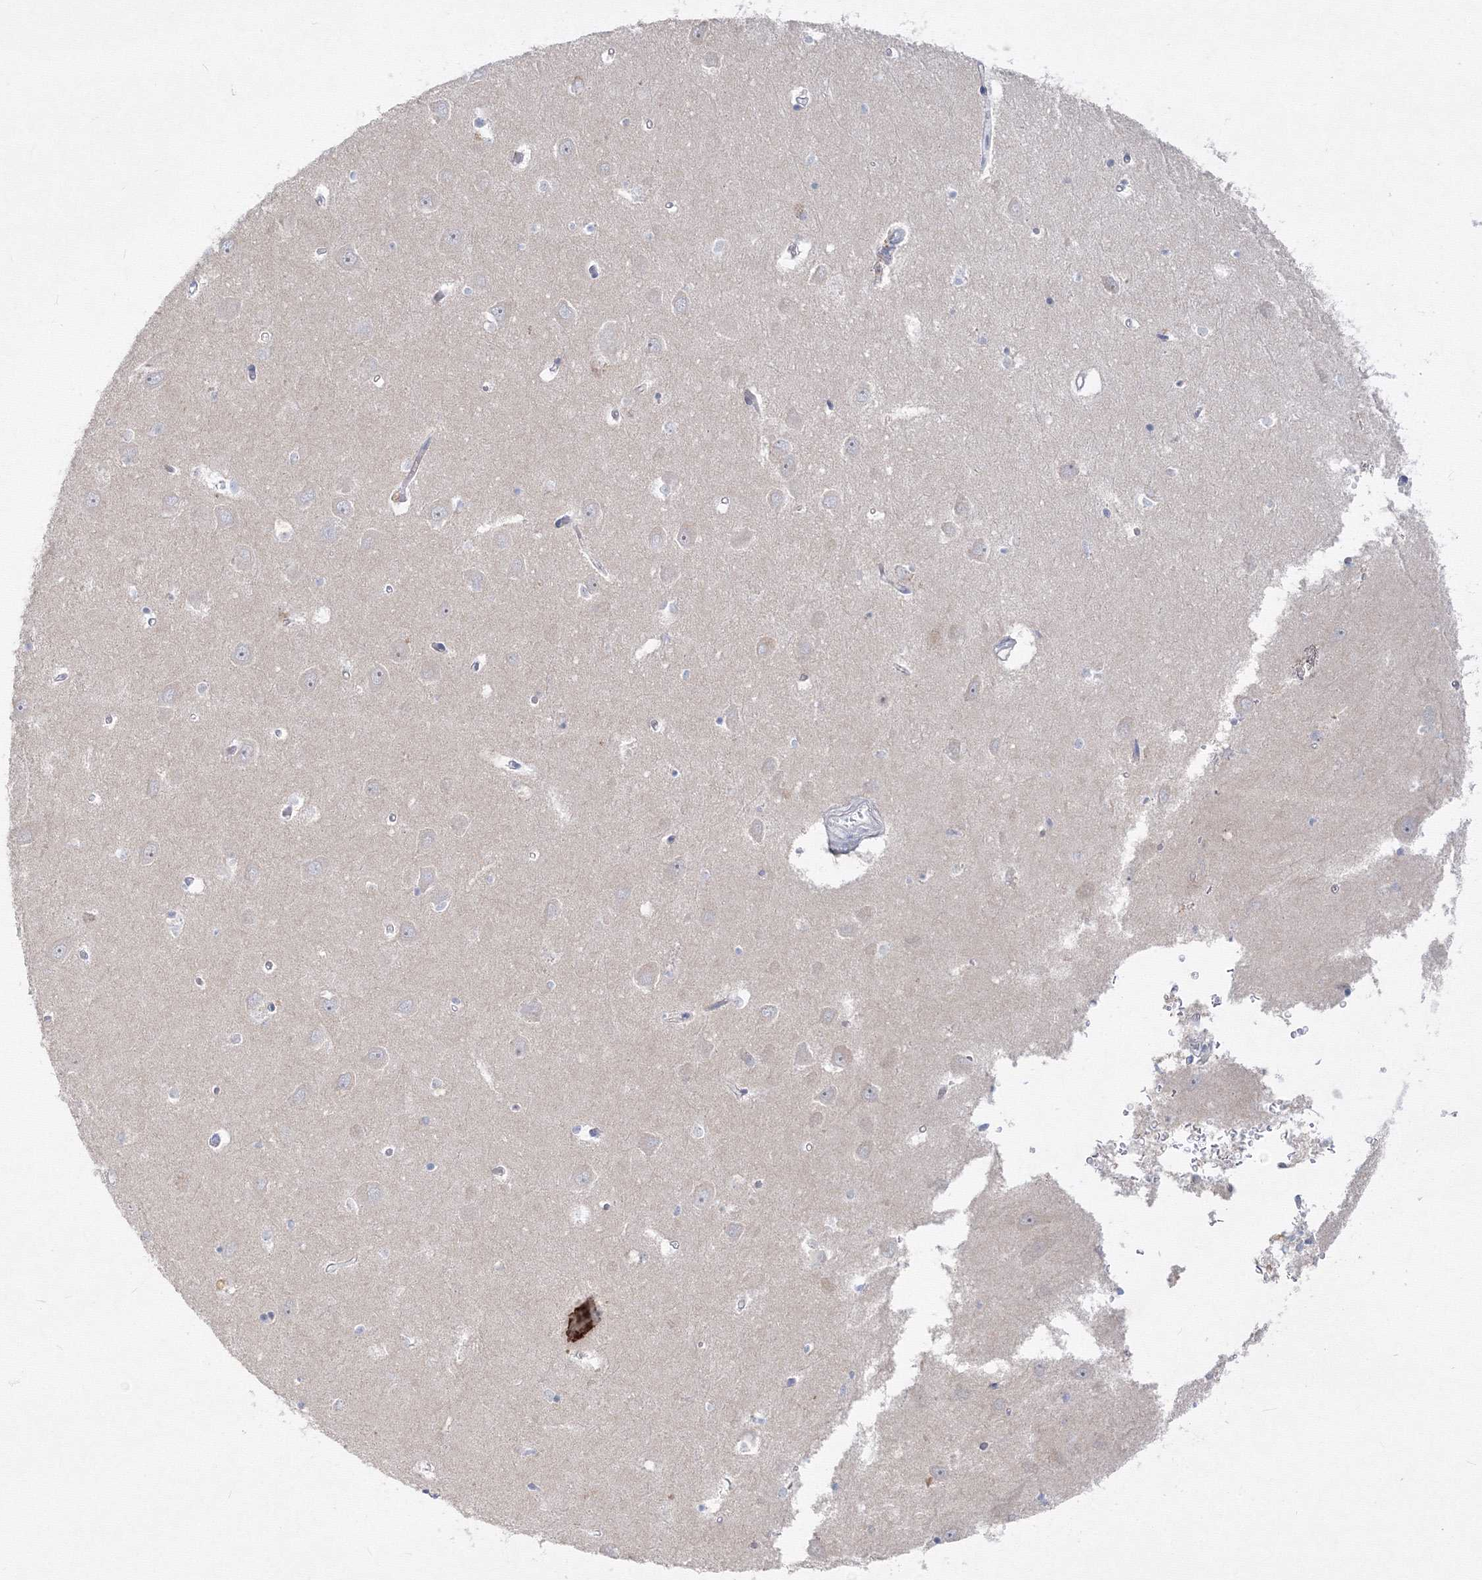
{"staining": {"intensity": "negative", "quantity": "none", "location": "none"}, "tissue": "hippocampus", "cell_type": "Glial cells", "image_type": "normal", "snomed": [{"axis": "morphology", "description": "Normal tissue, NOS"}, {"axis": "topography", "description": "Hippocampus"}], "caption": "A high-resolution histopathology image shows immunohistochemistry (IHC) staining of unremarkable hippocampus, which demonstrates no significant staining in glial cells. (Immunohistochemistry, brightfield microscopy, high magnification).", "gene": "FBXL8", "patient": {"sex": "male", "age": 70}}